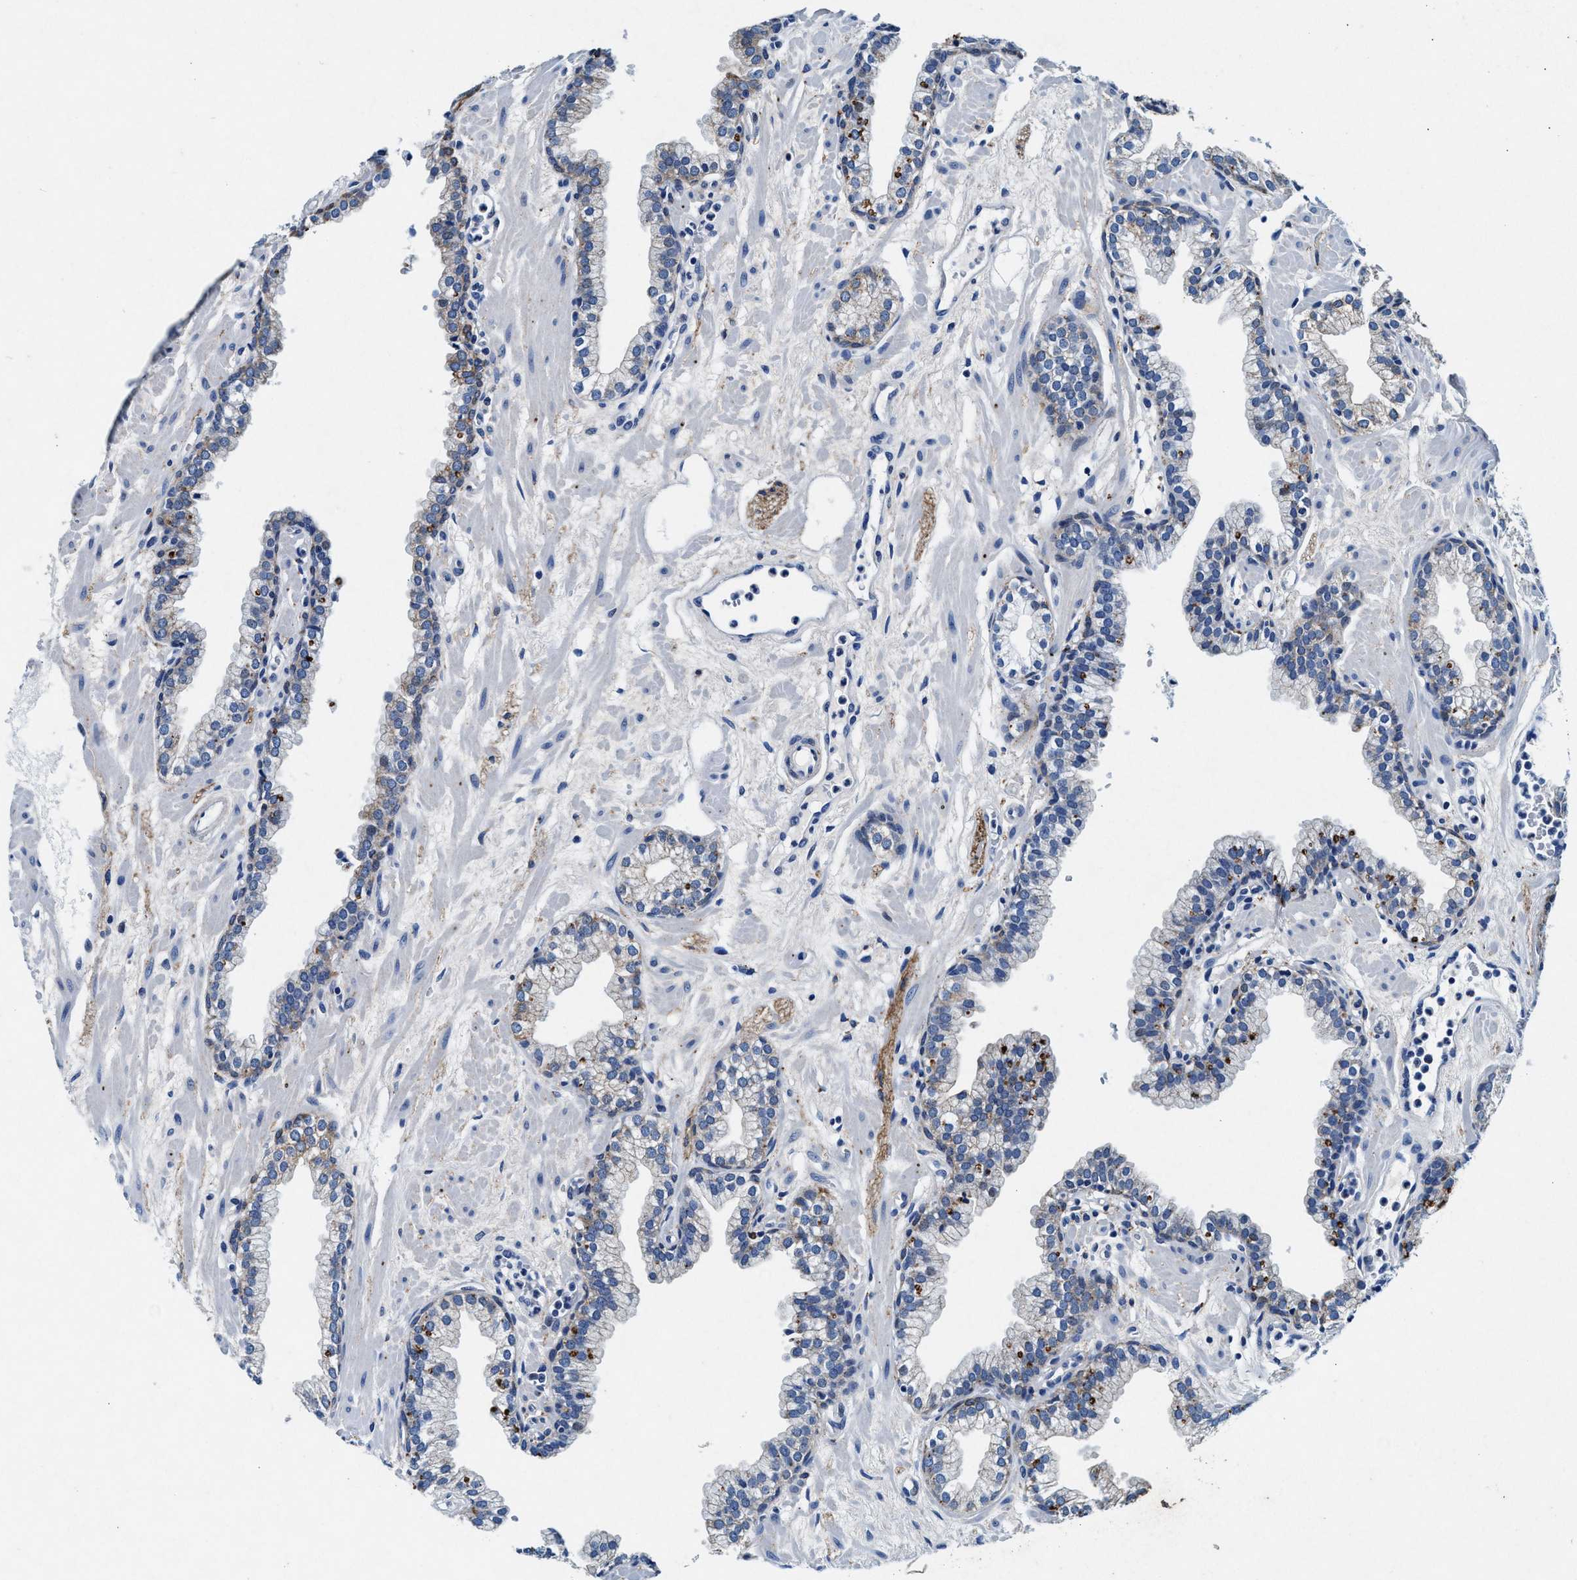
{"staining": {"intensity": "moderate", "quantity": "<25%", "location": "cytoplasmic/membranous"}, "tissue": "prostate", "cell_type": "Glandular cells", "image_type": "normal", "snomed": [{"axis": "morphology", "description": "Normal tissue, NOS"}, {"axis": "morphology", "description": "Urothelial carcinoma, Low grade"}, {"axis": "topography", "description": "Urinary bladder"}, {"axis": "topography", "description": "Prostate"}], "caption": "Immunohistochemistry staining of normal prostate, which shows low levels of moderate cytoplasmic/membranous positivity in about <25% of glandular cells indicating moderate cytoplasmic/membranous protein expression. The staining was performed using DAB (3,3'-diaminobenzidine) (brown) for protein detection and nuclei were counterstained in hematoxylin (blue).", "gene": "SLC8A1", "patient": {"sex": "male", "age": 60}}